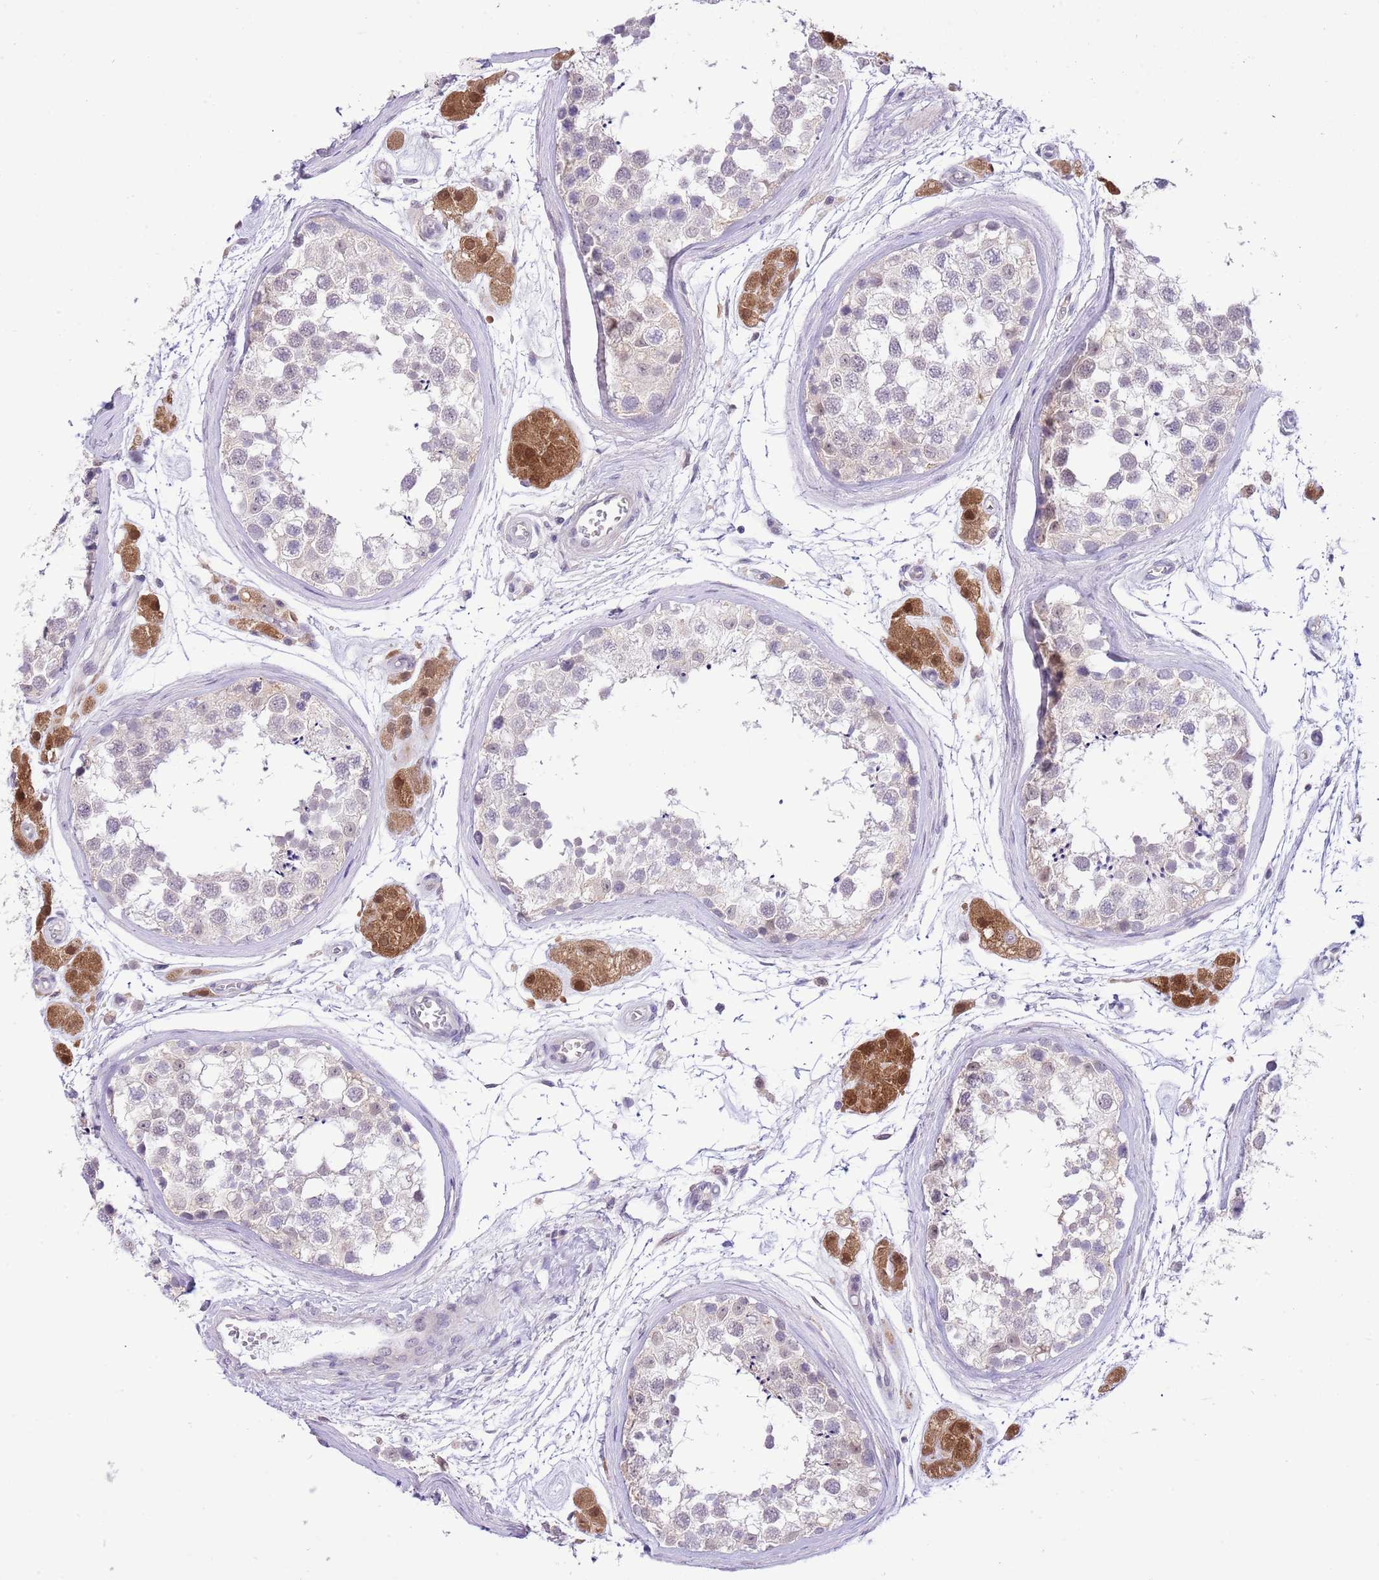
{"staining": {"intensity": "negative", "quantity": "none", "location": "none"}, "tissue": "testis", "cell_type": "Cells in seminiferous ducts", "image_type": "normal", "snomed": [{"axis": "morphology", "description": "Normal tissue, NOS"}, {"axis": "topography", "description": "Testis"}], "caption": "Immunohistochemistry (IHC) micrograph of unremarkable testis: testis stained with DAB (3,3'-diaminobenzidine) exhibits no significant protein positivity in cells in seminiferous ducts.", "gene": "GALK2", "patient": {"sex": "male", "age": 56}}